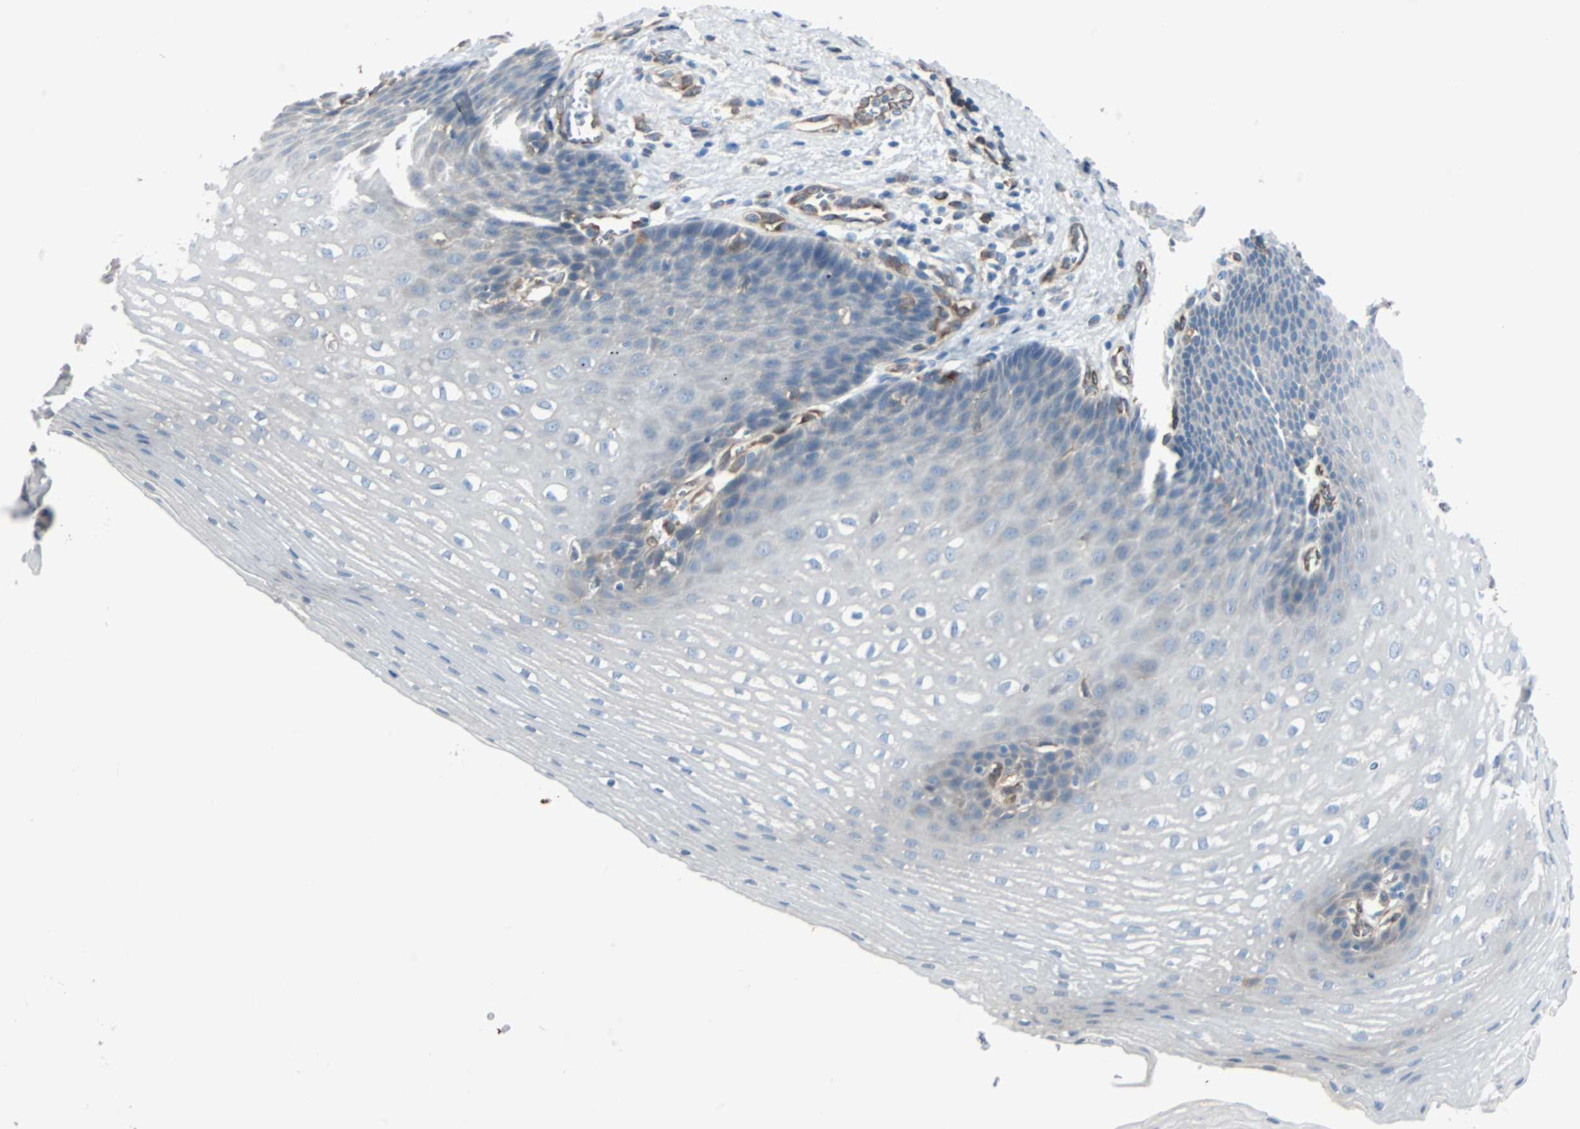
{"staining": {"intensity": "weak", "quantity": "<25%", "location": "cytoplasmic/membranous"}, "tissue": "esophagus", "cell_type": "Squamous epithelial cells", "image_type": "normal", "snomed": [{"axis": "morphology", "description": "Normal tissue, NOS"}, {"axis": "topography", "description": "Esophagus"}], "caption": "DAB immunohistochemical staining of benign human esophagus reveals no significant staining in squamous epithelial cells.", "gene": "SWAP70", "patient": {"sex": "male", "age": 48}}